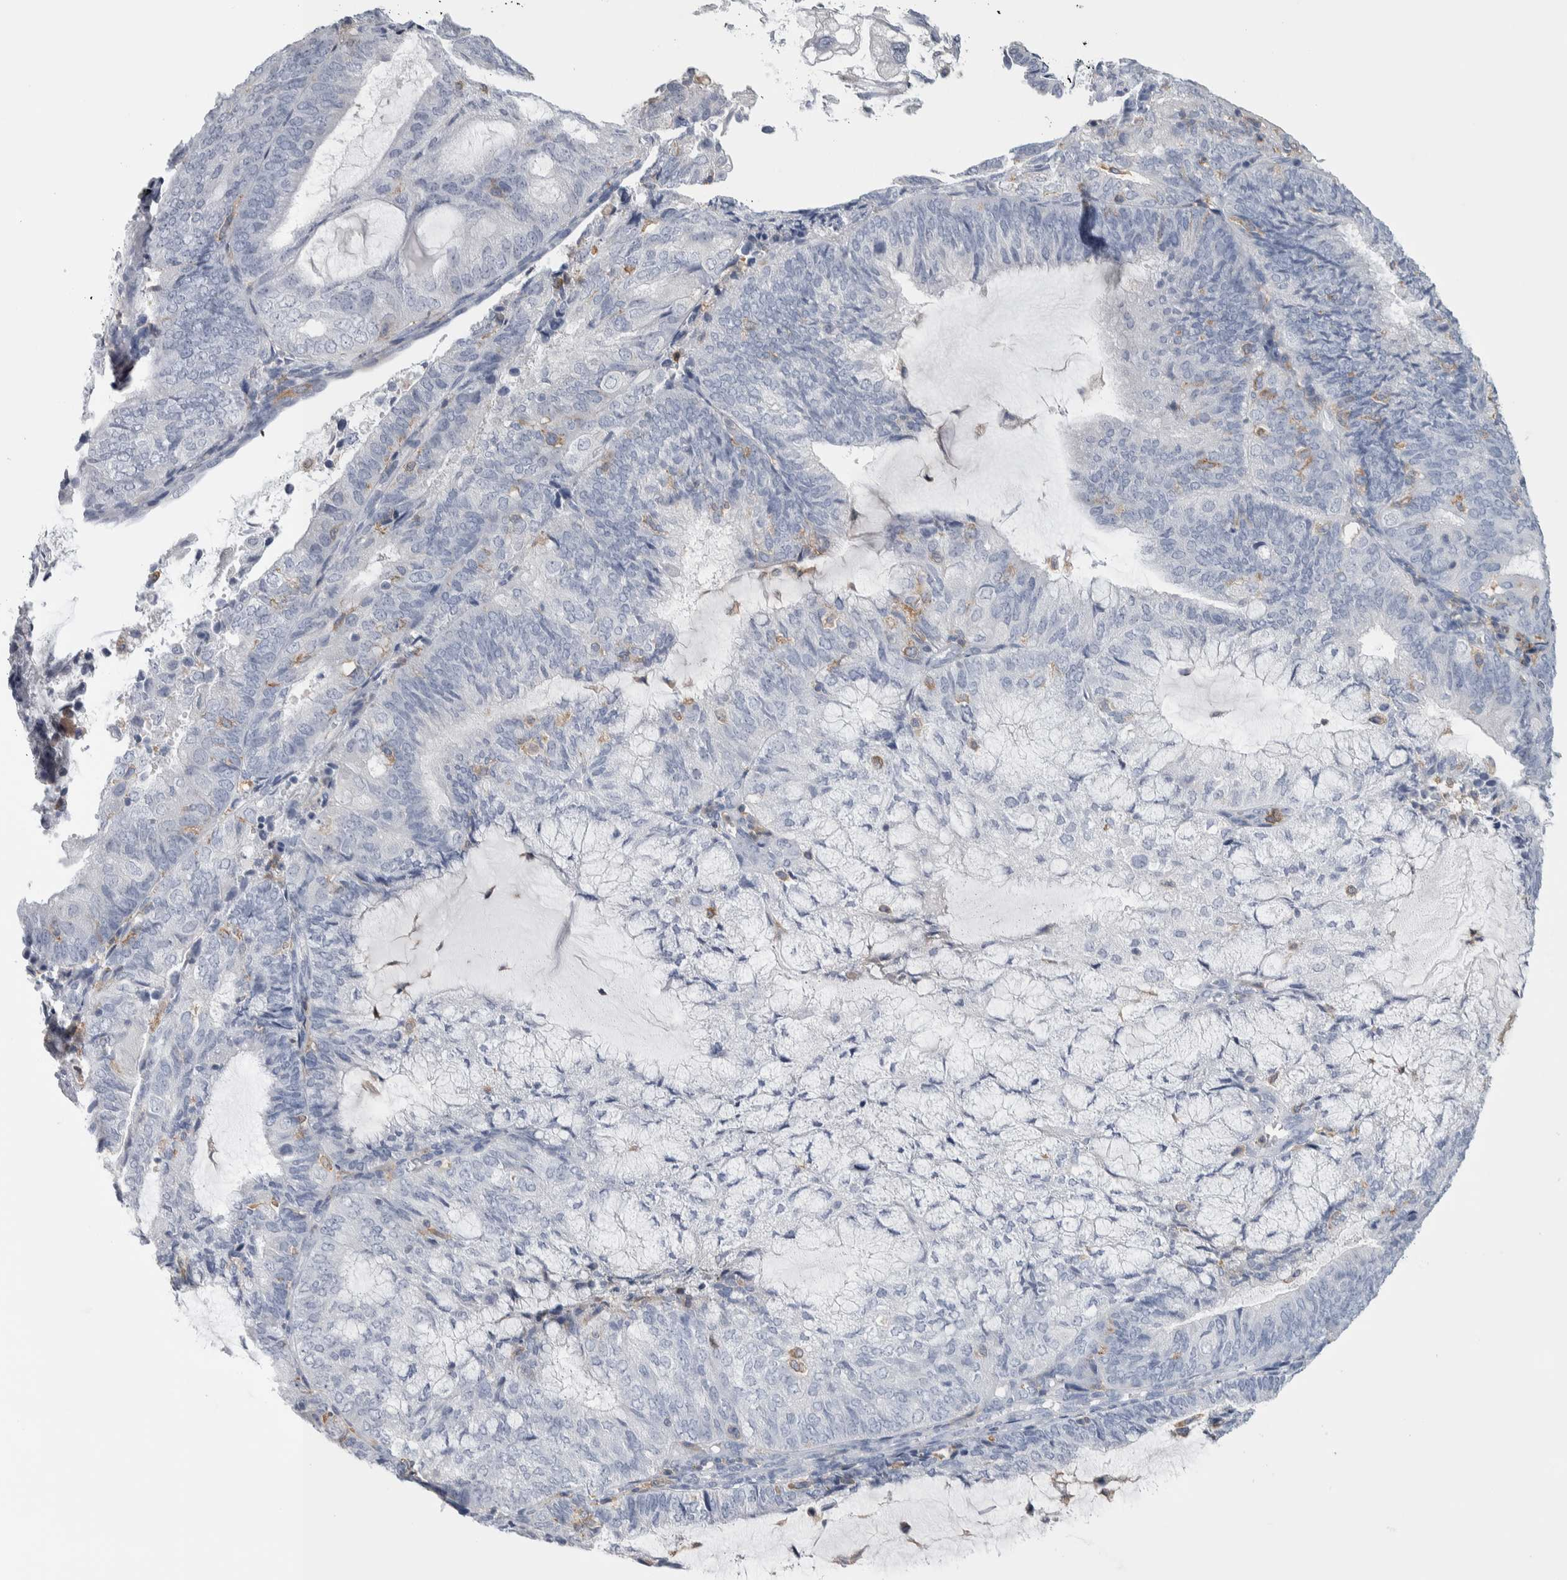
{"staining": {"intensity": "negative", "quantity": "none", "location": "none"}, "tissue": "endometrial cancer", "cell_type": "Tumor cells", "image_type": "cancer", "snomed": [{"axis": "morphology", "description": "Adenocarcinoma, NOS"}, {"axis": "topography", "description": "Endometrium"}], "caption": "Immunohistochemistry (IHC) image of neoplastic tissue: human endometrial cancer (adenocarcinoma) stained with DAB (3,3'-diaminobenzidine) demonstrates no significant protein expression in tumor cells.", "gene": "SKAP2", "patient": {"sex": "female", "age": 81}}